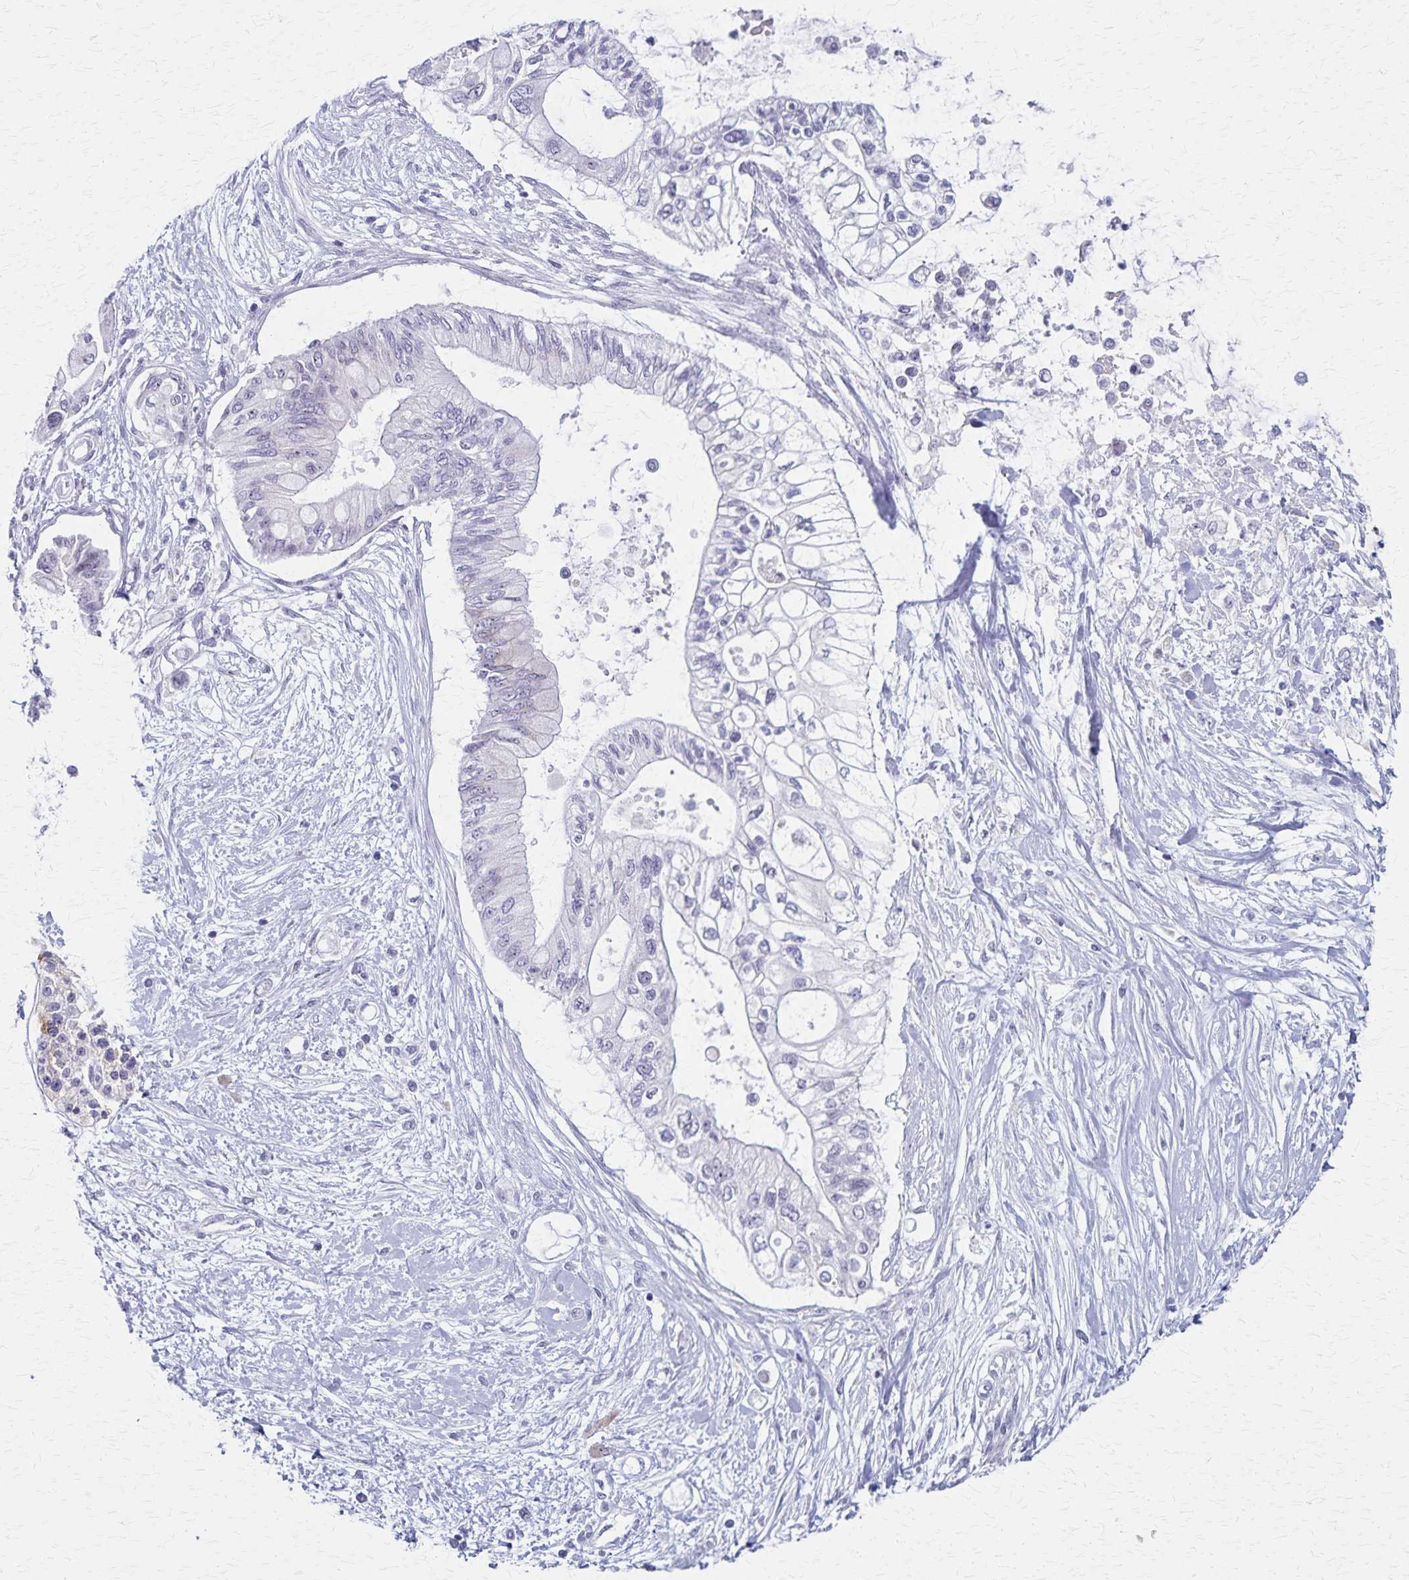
{"staining": {"intensity": "negative", "quantity": "none", "location": "none"}, "tissue": "pancreatic cancer", "cell_type": "Tumor cells", "image_type": "cancer", "snomed": [{"axis": "morphology", "description": "Adenocarcinoma, NOS"}, {"axis": "topography", "description": "Pancreas"}], "caption": "This histopathology image is of adenocarcinoma (pancreatic) stained with immunohistochemistry to label a protein in brown with the nuclei are counter-stained blue. There is no expression in tumor cells. The staining is performed using DAB brown chromogen with nuclei counter-stained in using hematoxylin.", "gene": "DLK2", "patient": {"sex": "female", "age": 77}}